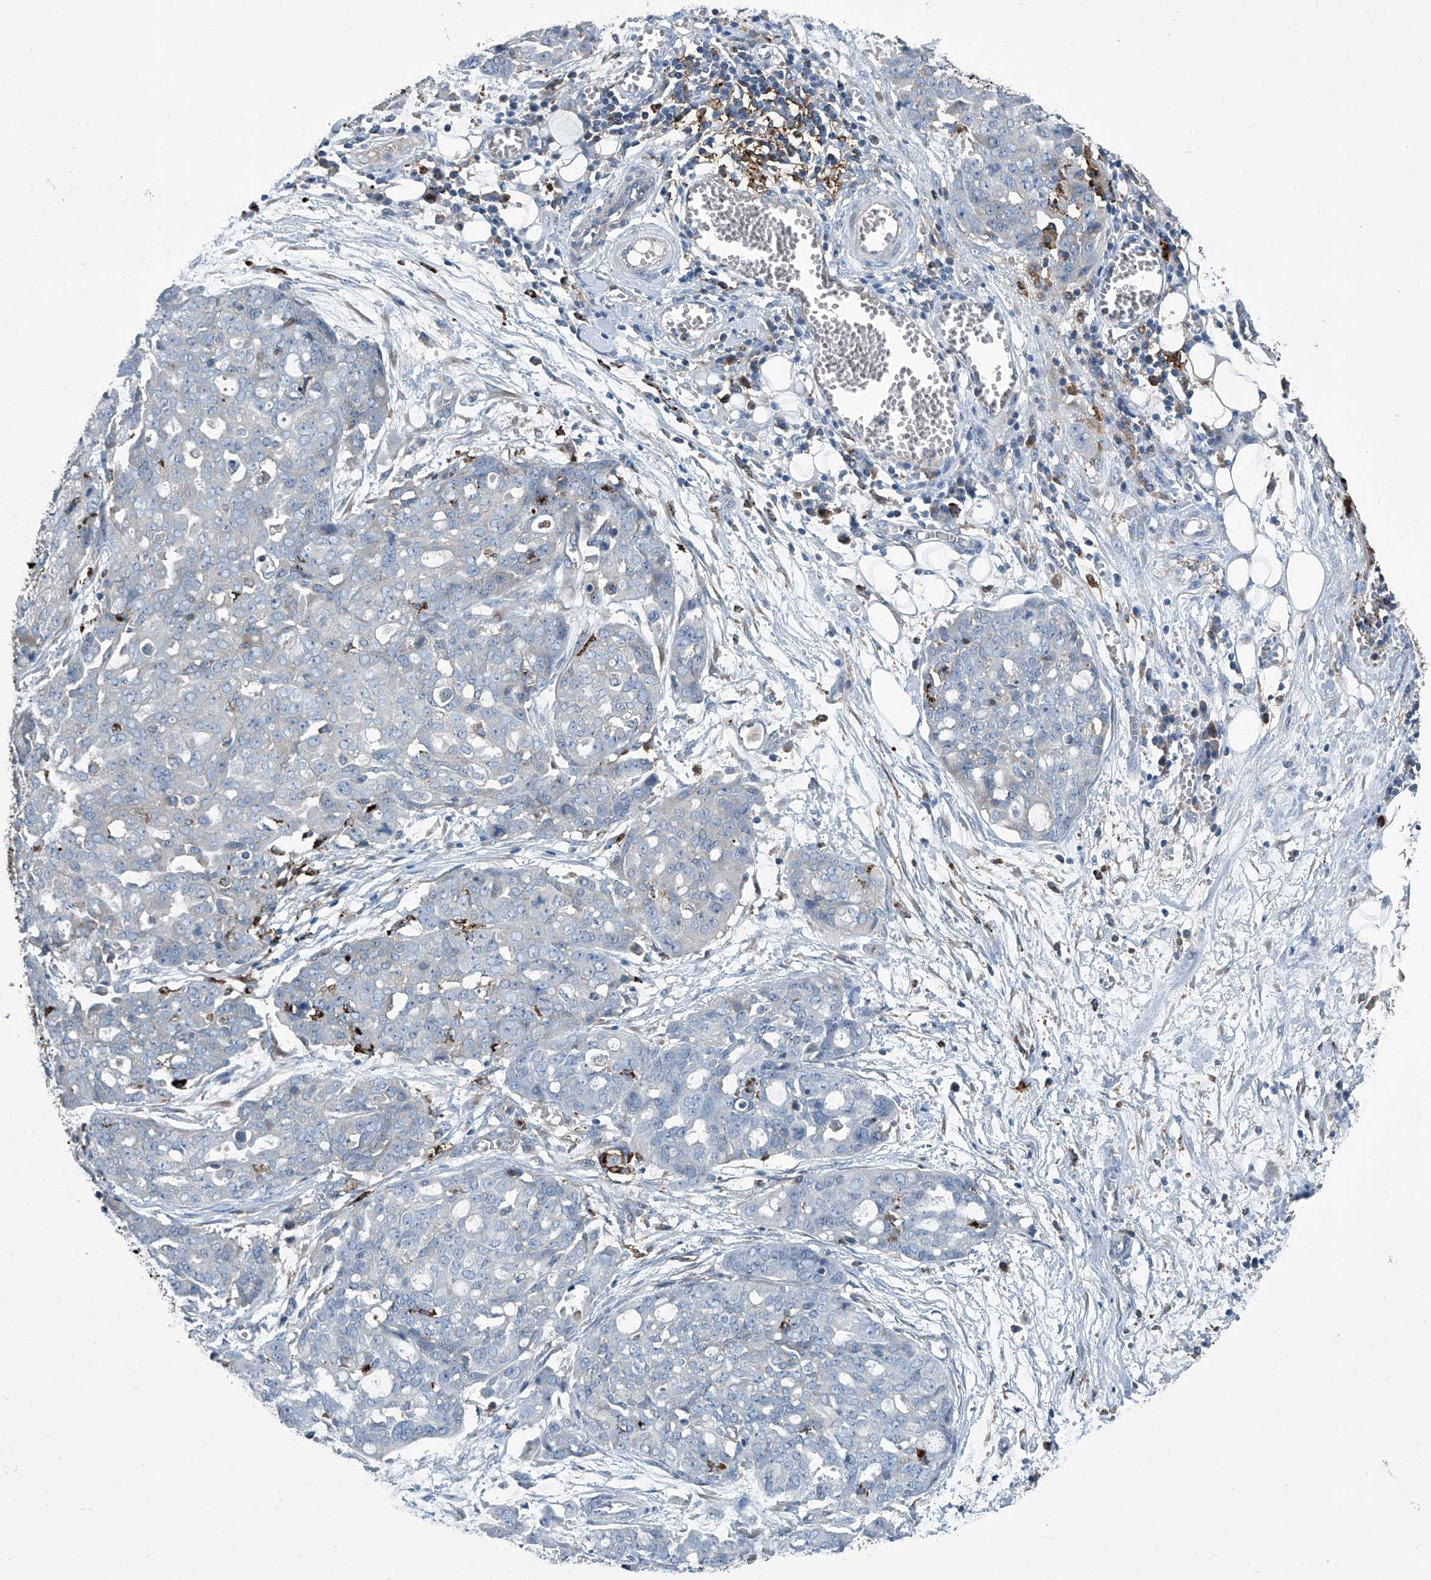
{"staining": {"intensity": "negative", "quantity": "none", "location": "none"}, "tissue": "ovarian cancer", "cell_type": "Tumor cells", "image_type": "cancer", "snomed": [{"axis": "morphology", "description": "Cystadenocarcinoma, serous, NOS"}, {"axis": "topography", "description": "Soft tissue"}, {"axis": "topography", "description": "Ovary"}], "caption": "High power microscopy histopathology image of an immunohistochemistry micrograph of ovarian cancer, revealing no significant positivity in tumor cells.", "gene": "FAM167A", "patient": {"sex": "female", "age": 57}}